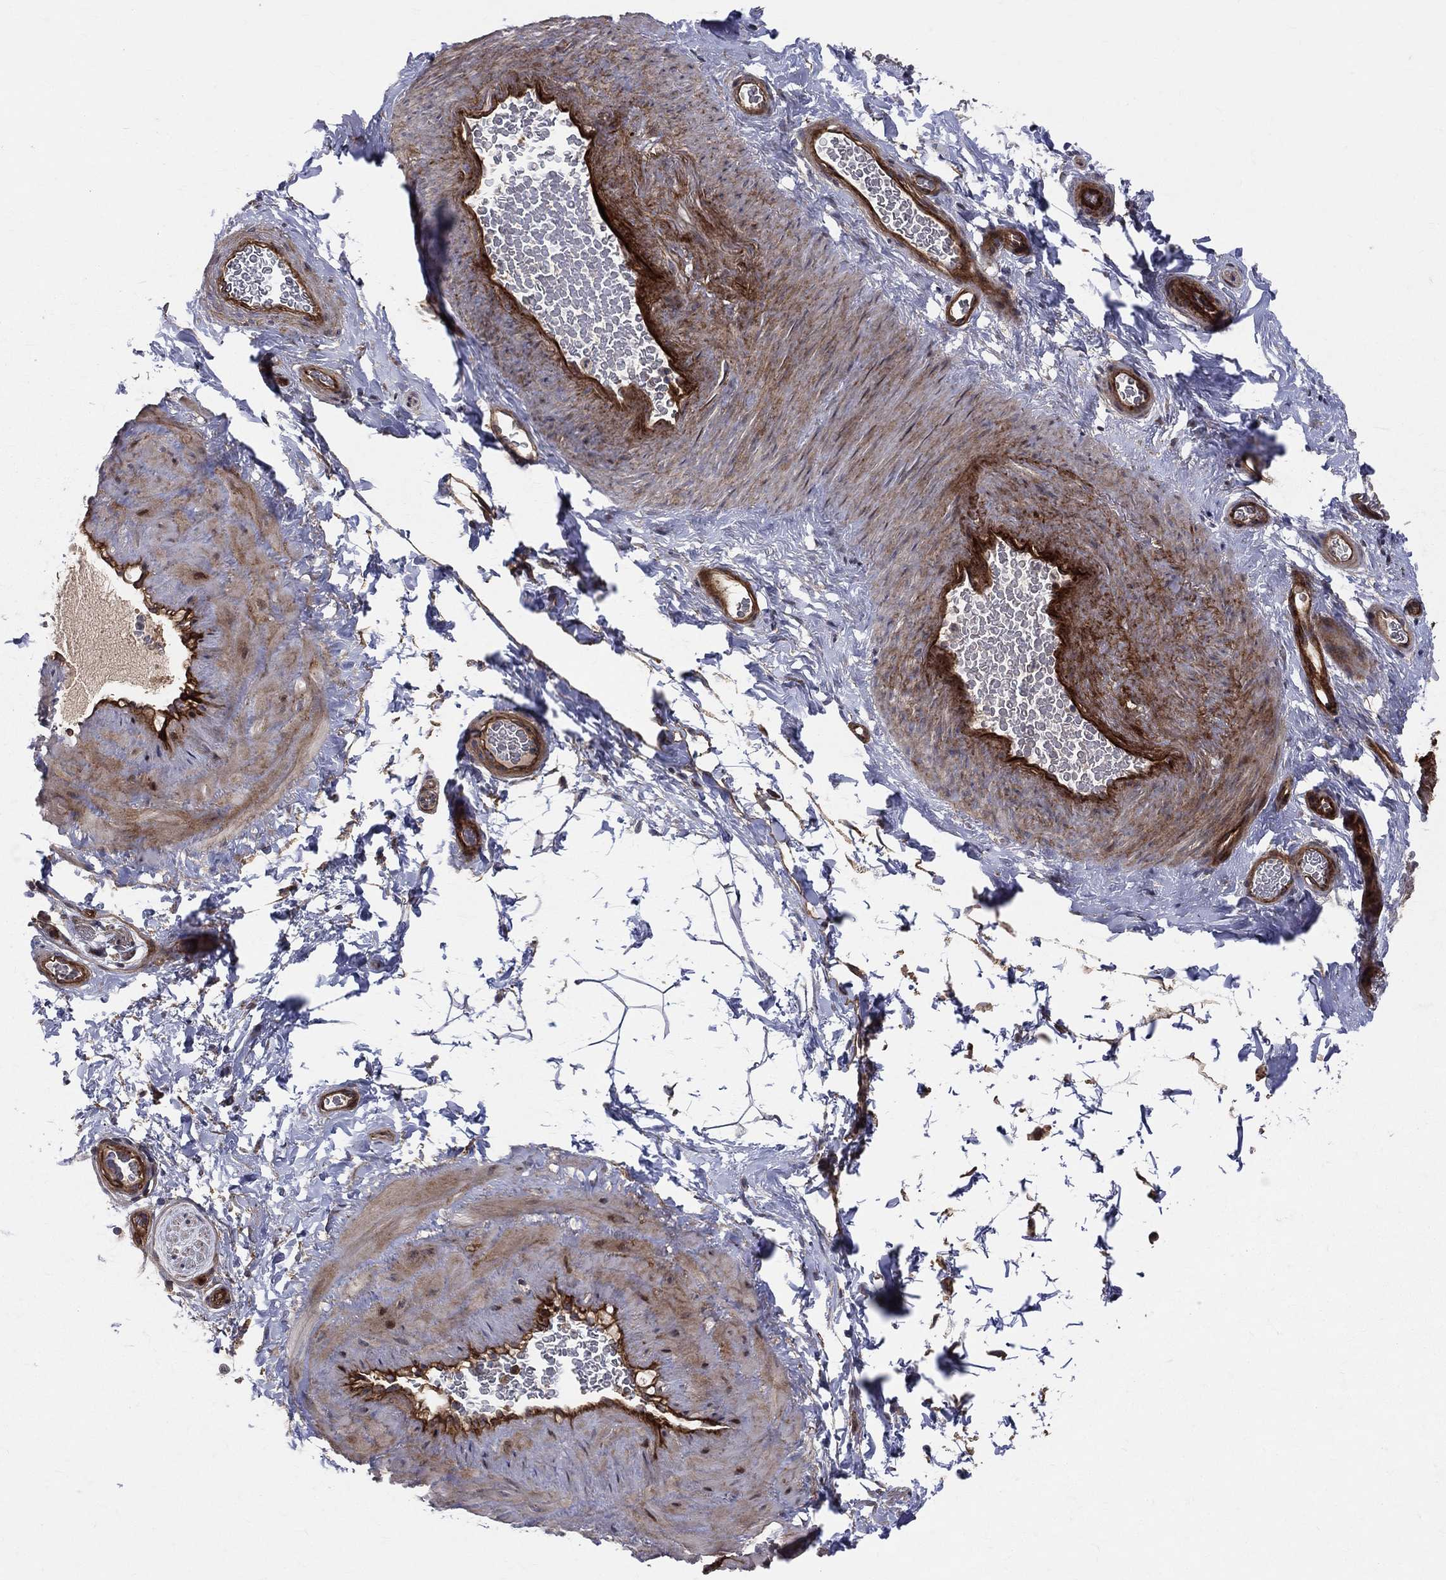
{"staining": {"intensity": "negative", "quantity": "none", "location": "none"}, "tissue": "soft tissue", "cell_type": "Fibroblasts", "image_type": "normal", "snomed": [{"axis": "morphology", "description": "Normal tissue, NOS"}, {"axis": "topography", "description": "Soft tissue"}, {"axis": "topography", "description": "Vascular tissue"}], "caption": "DAB (3,3'-diaminobenzidine) immunohistochemical staining of benign soft tissue reveals no significant expression in fibroblasts.", "gene": "ENTPD1", "patient": {"sex": "male", "age": 41}}